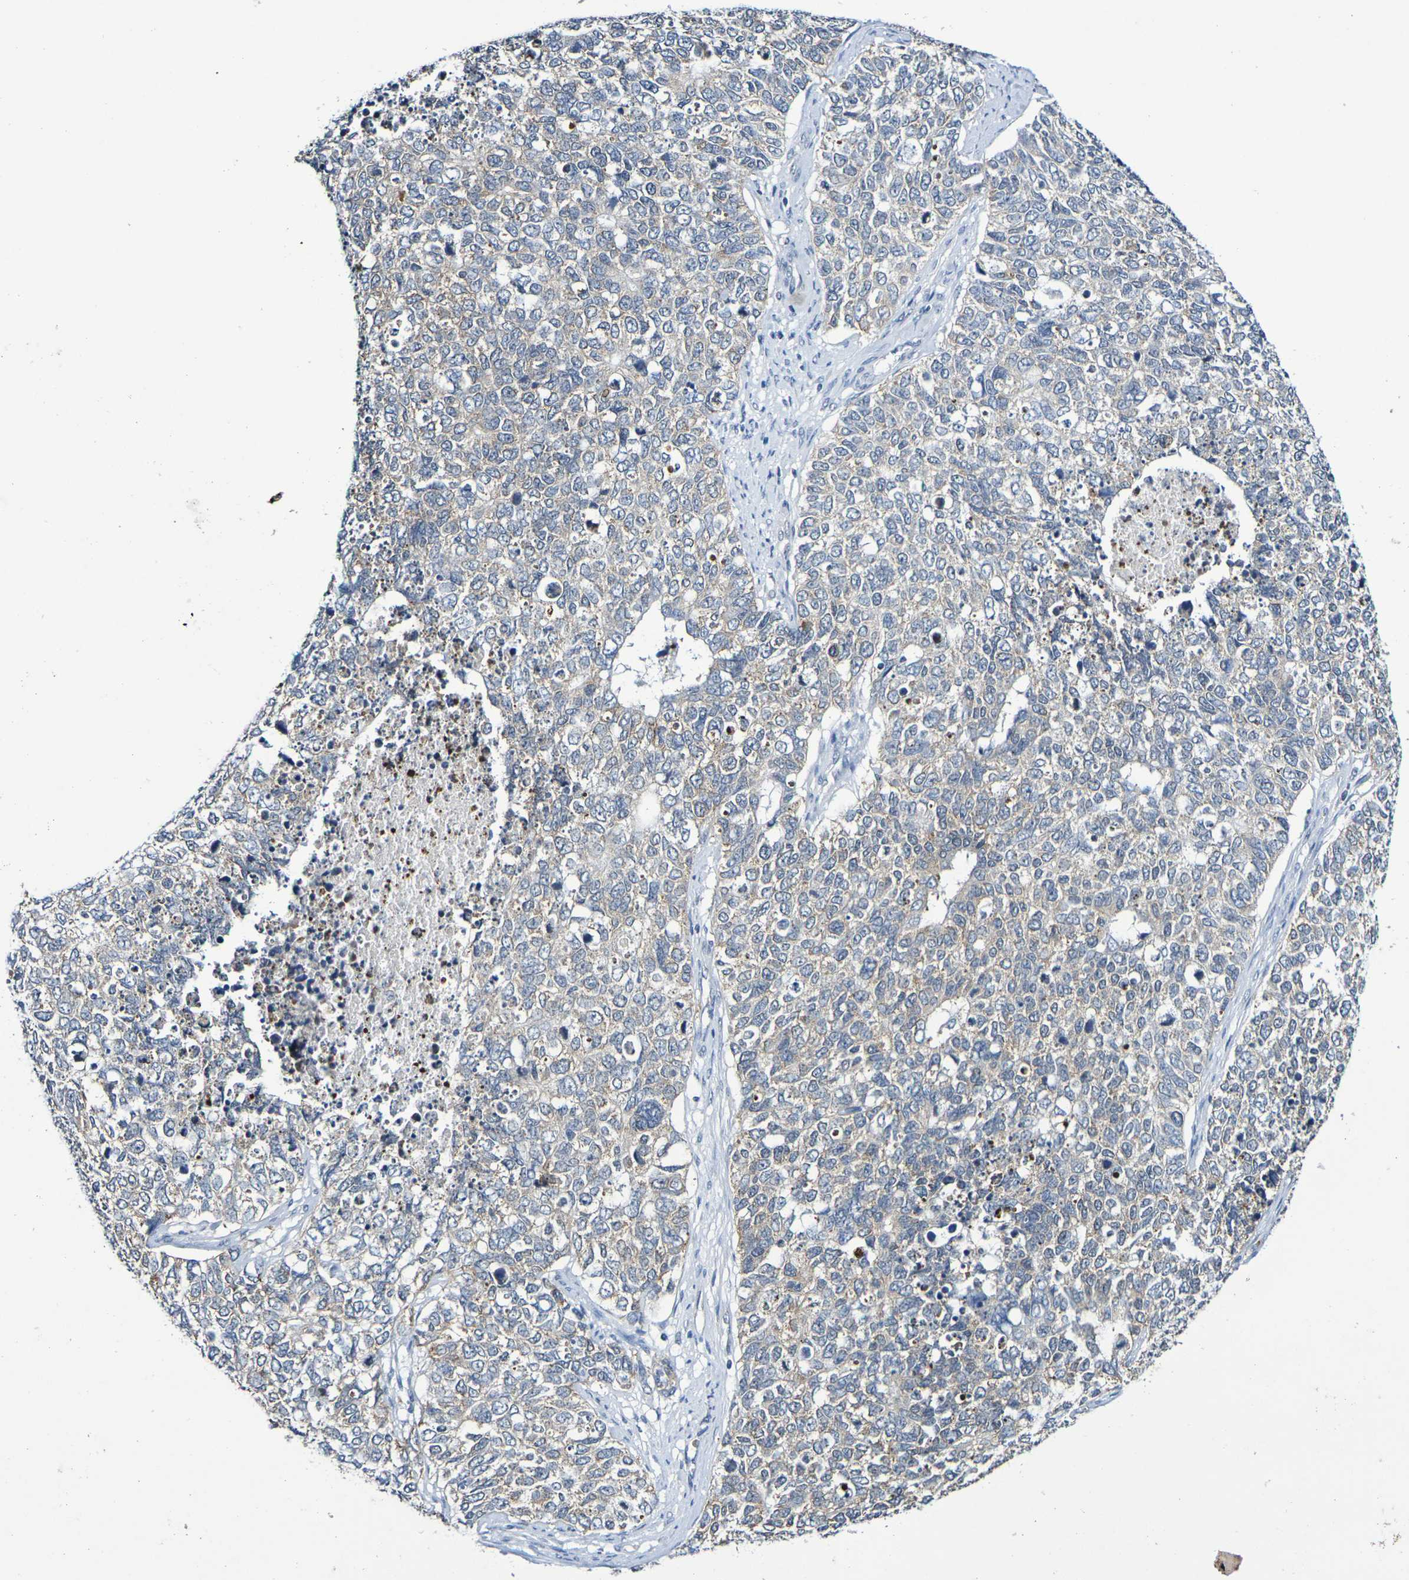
{"staining": {"intensity": "weak", "quantity": ">75%", "location": "cytoplasmic/membranous"}, "tissue": "cervical cancer", "cell_type": "Tumor cells", "image_type": "cancer", "snomed": [{"axis": "morphology", "description": "Squamous cell carcinoma, NOS"}, {"axis": "topography", "description": "Cervix"}], "caption": "Weak cytoplasmic/membranous protein expression is identified in approximately >75% of tumor cells in squamous cell carcinoma (cervical).", "gene": "CHRNB1", "patient": {"sex": "female", "age": 63}}